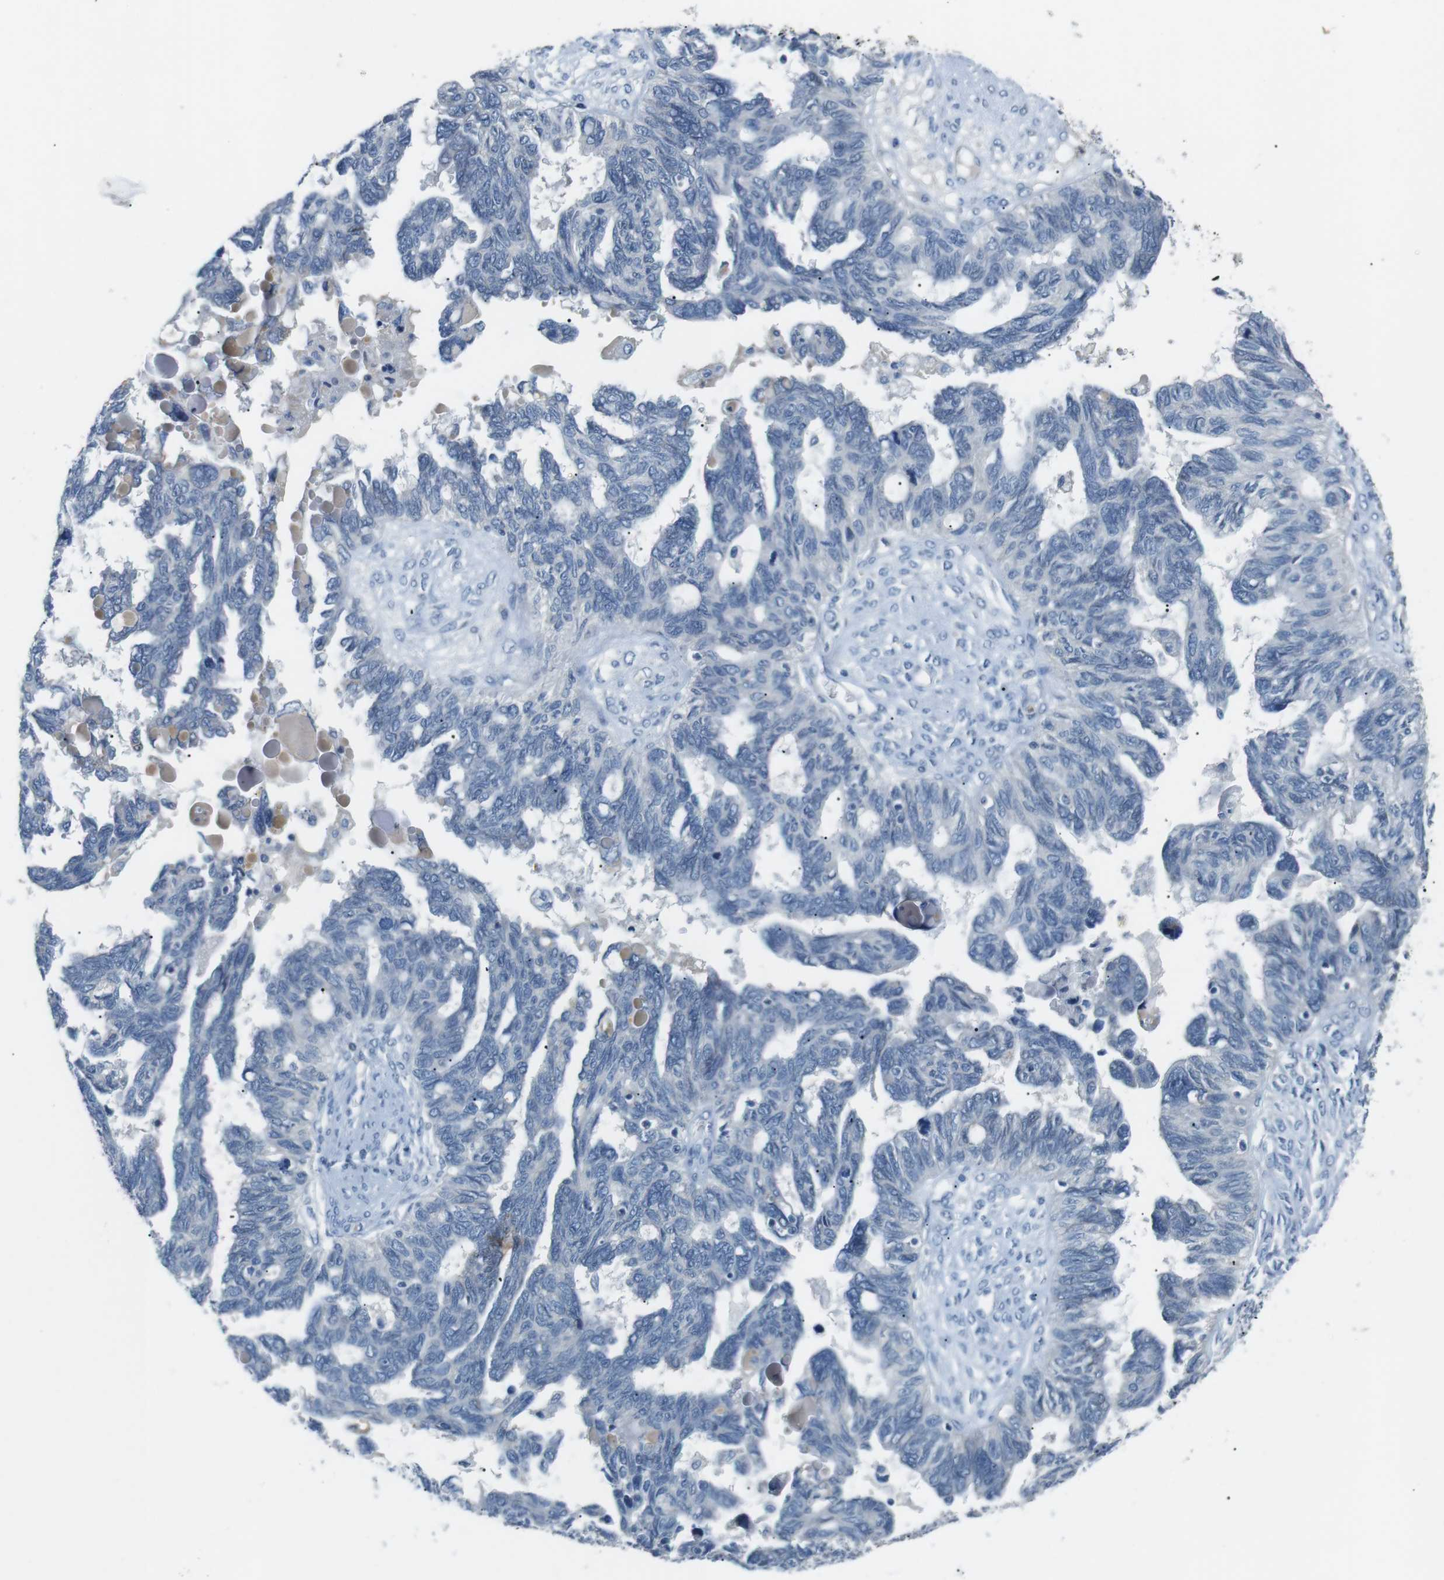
{"staining": {"intensity": "negative", "quantity": "none", "location": "none"}, "tissue": "ovarian cancer", "cell_type": "Tumor cells", "image_type": "cancer", "snomed": [{"axis": "morphology", "description": "Cystadenocarcinoma, serous, NOS"}, {"axis": "topography", "description": "Ovary"}], "caption": "IHC image of human ovarian cancer (serous cystadenocarcinoma) stained for a protein (brown), which shows no expression in tumor cells.", "gene": "CD300E", "patient": {"sex": "female", "age": 79}}